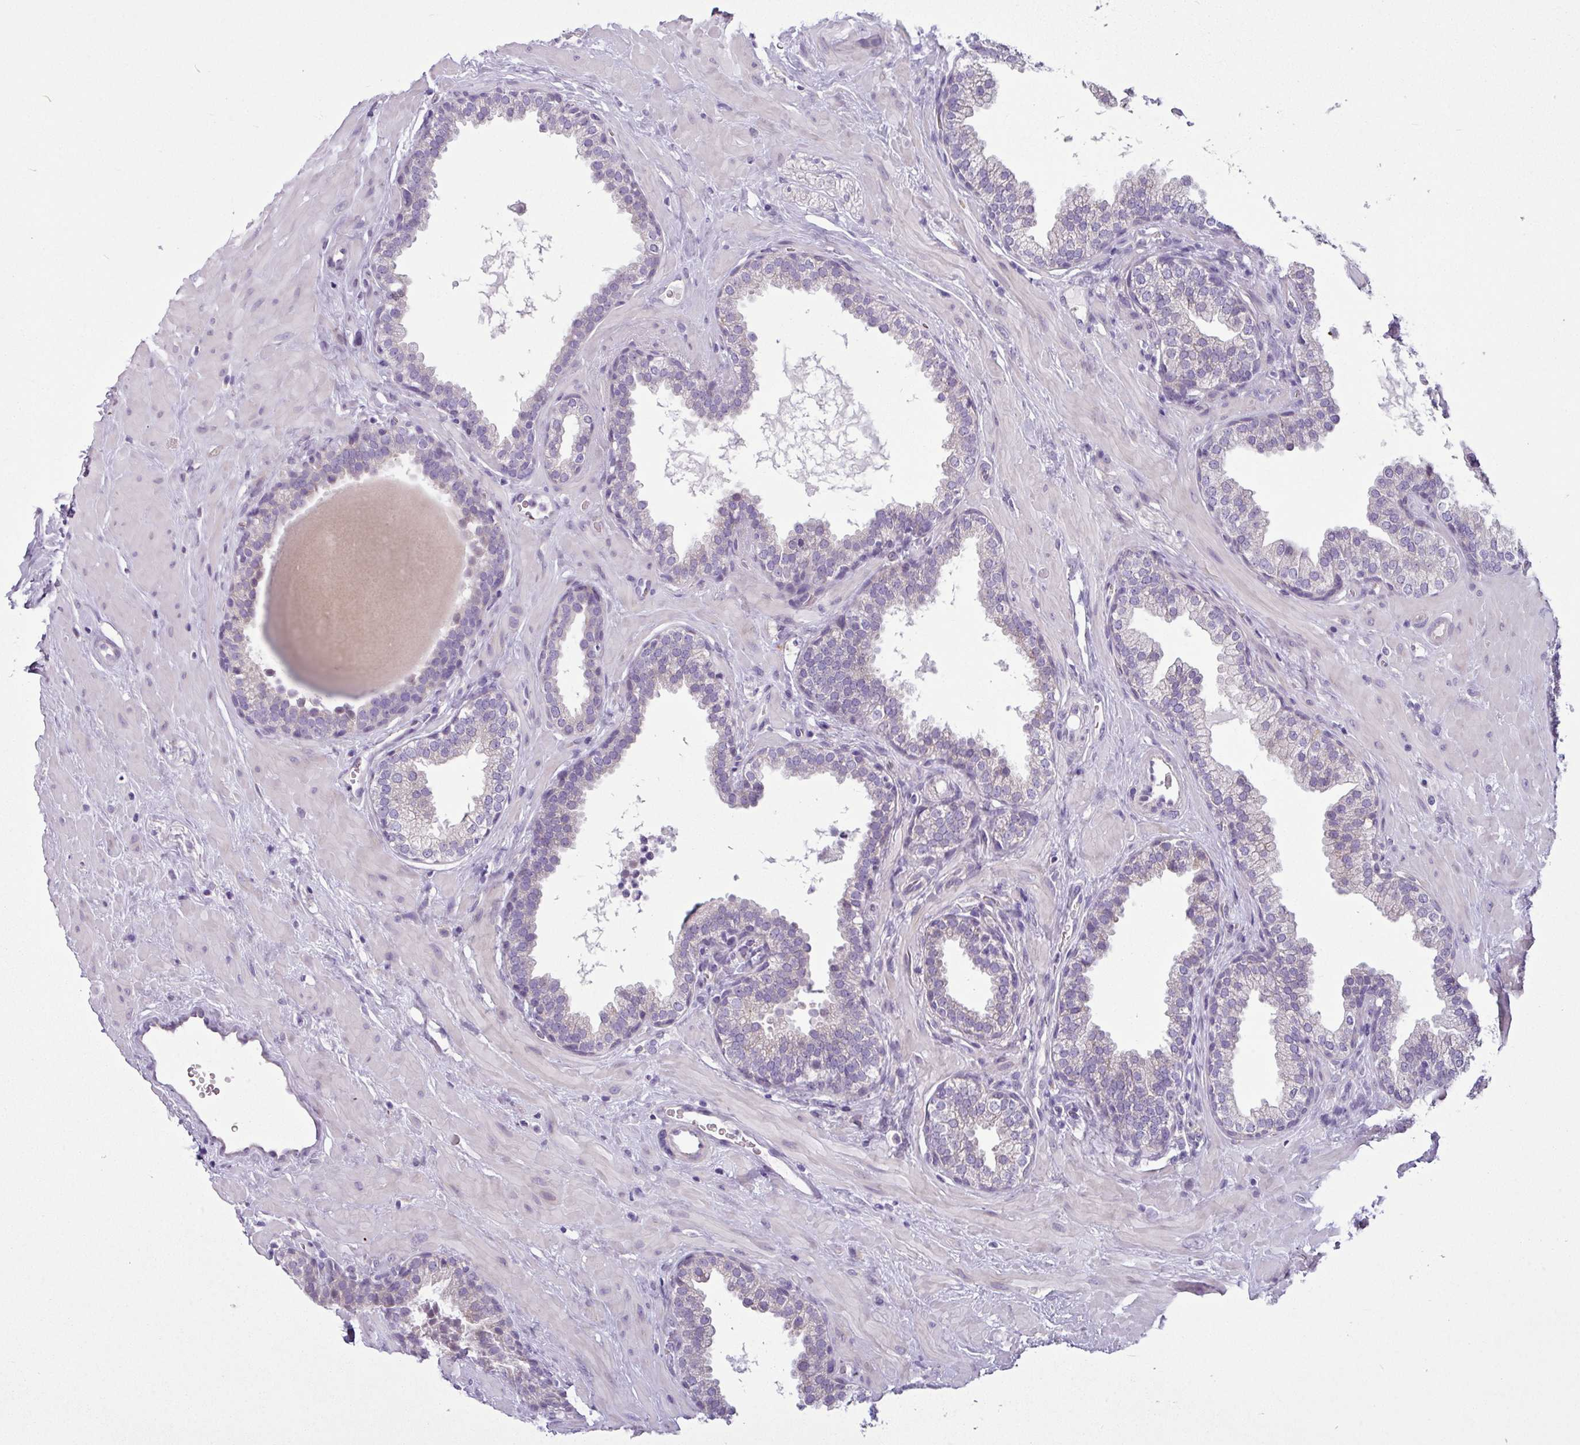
{"staining": {"intensity": "negative", "quantity": "none", "location": "none"}, "tissue": "prostate", "cell_type": "Glandular cells", "image_type": "normal", "snomed": [{"axis": "morphology", "description": "Normal tissue, NOS"}, {"axis": "topography", "description": "Prostate"}], "caption": "An immunohistochemistry (IHC) photomicrograph of unremarkable prostate is shown. There is no staining in glandular cells of prostate.", "gene": "TOR1AIP2", "patient": {"sex": "male", "age": 51}}